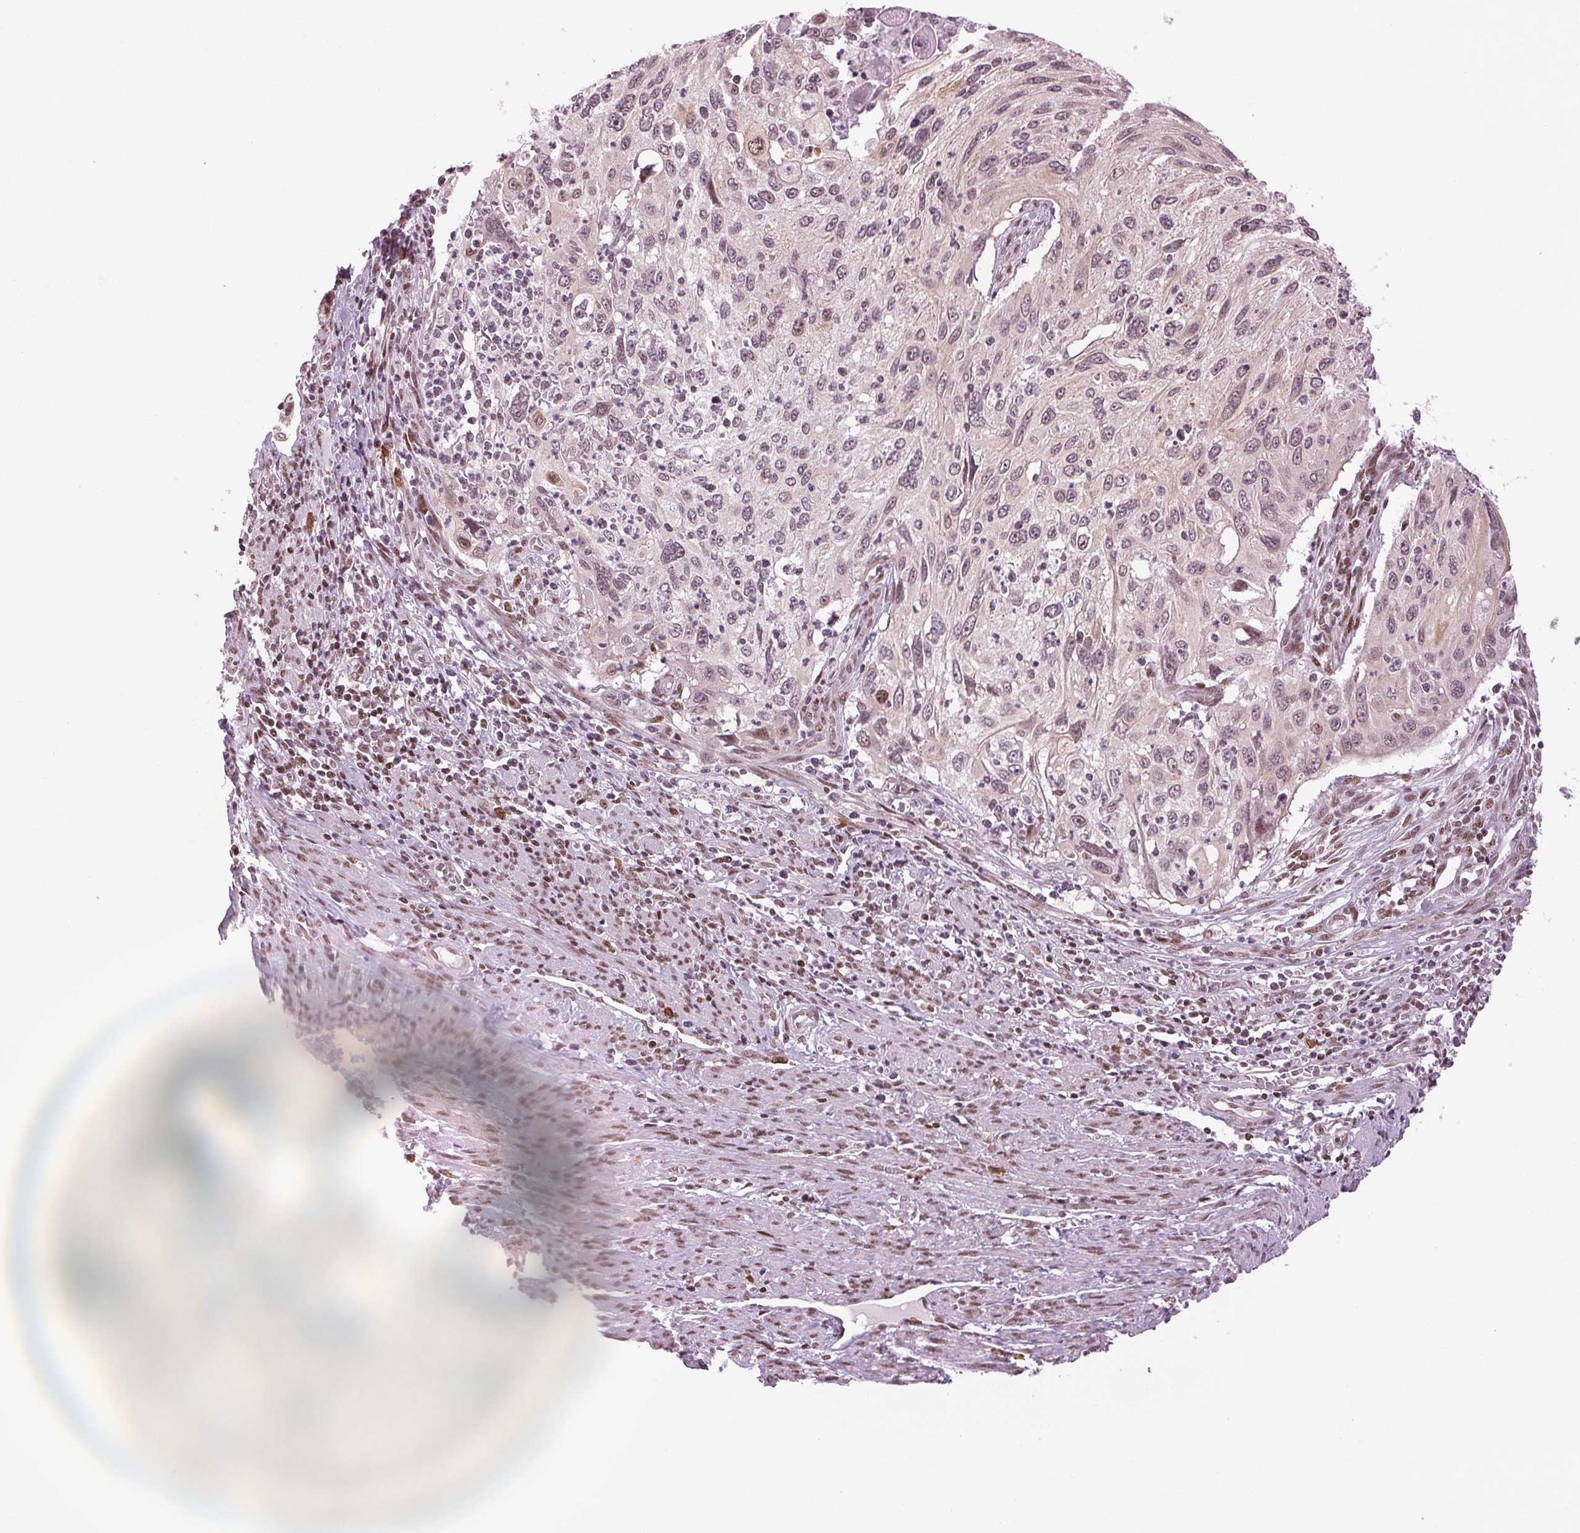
{"staining": {"intensity": "moderate", "quantity": "<25%", "location": "cytoplasmic/membranous,nuclear"}, "tissue": "cervical cancer", "cell_type": "Tumor cells", "image_type": "cancer", "snomed": [{"axis": "morphology", "description": "Squamous cell carcinoma, NOS"}, {"axis": "topography", "description": "Cervix"}], "caption": "The histopathology image shows staining of cervical cancer (squamous cell carcinoma), revealing moderate cytoplasmic/membranous and nuclear protein positivity (brown color) within tumor cells. Ihc stains the protein of interest in brown and the nuclei are stained blue.", "gene": "XPC", "patient": {"sex": "female", "age": 31}}